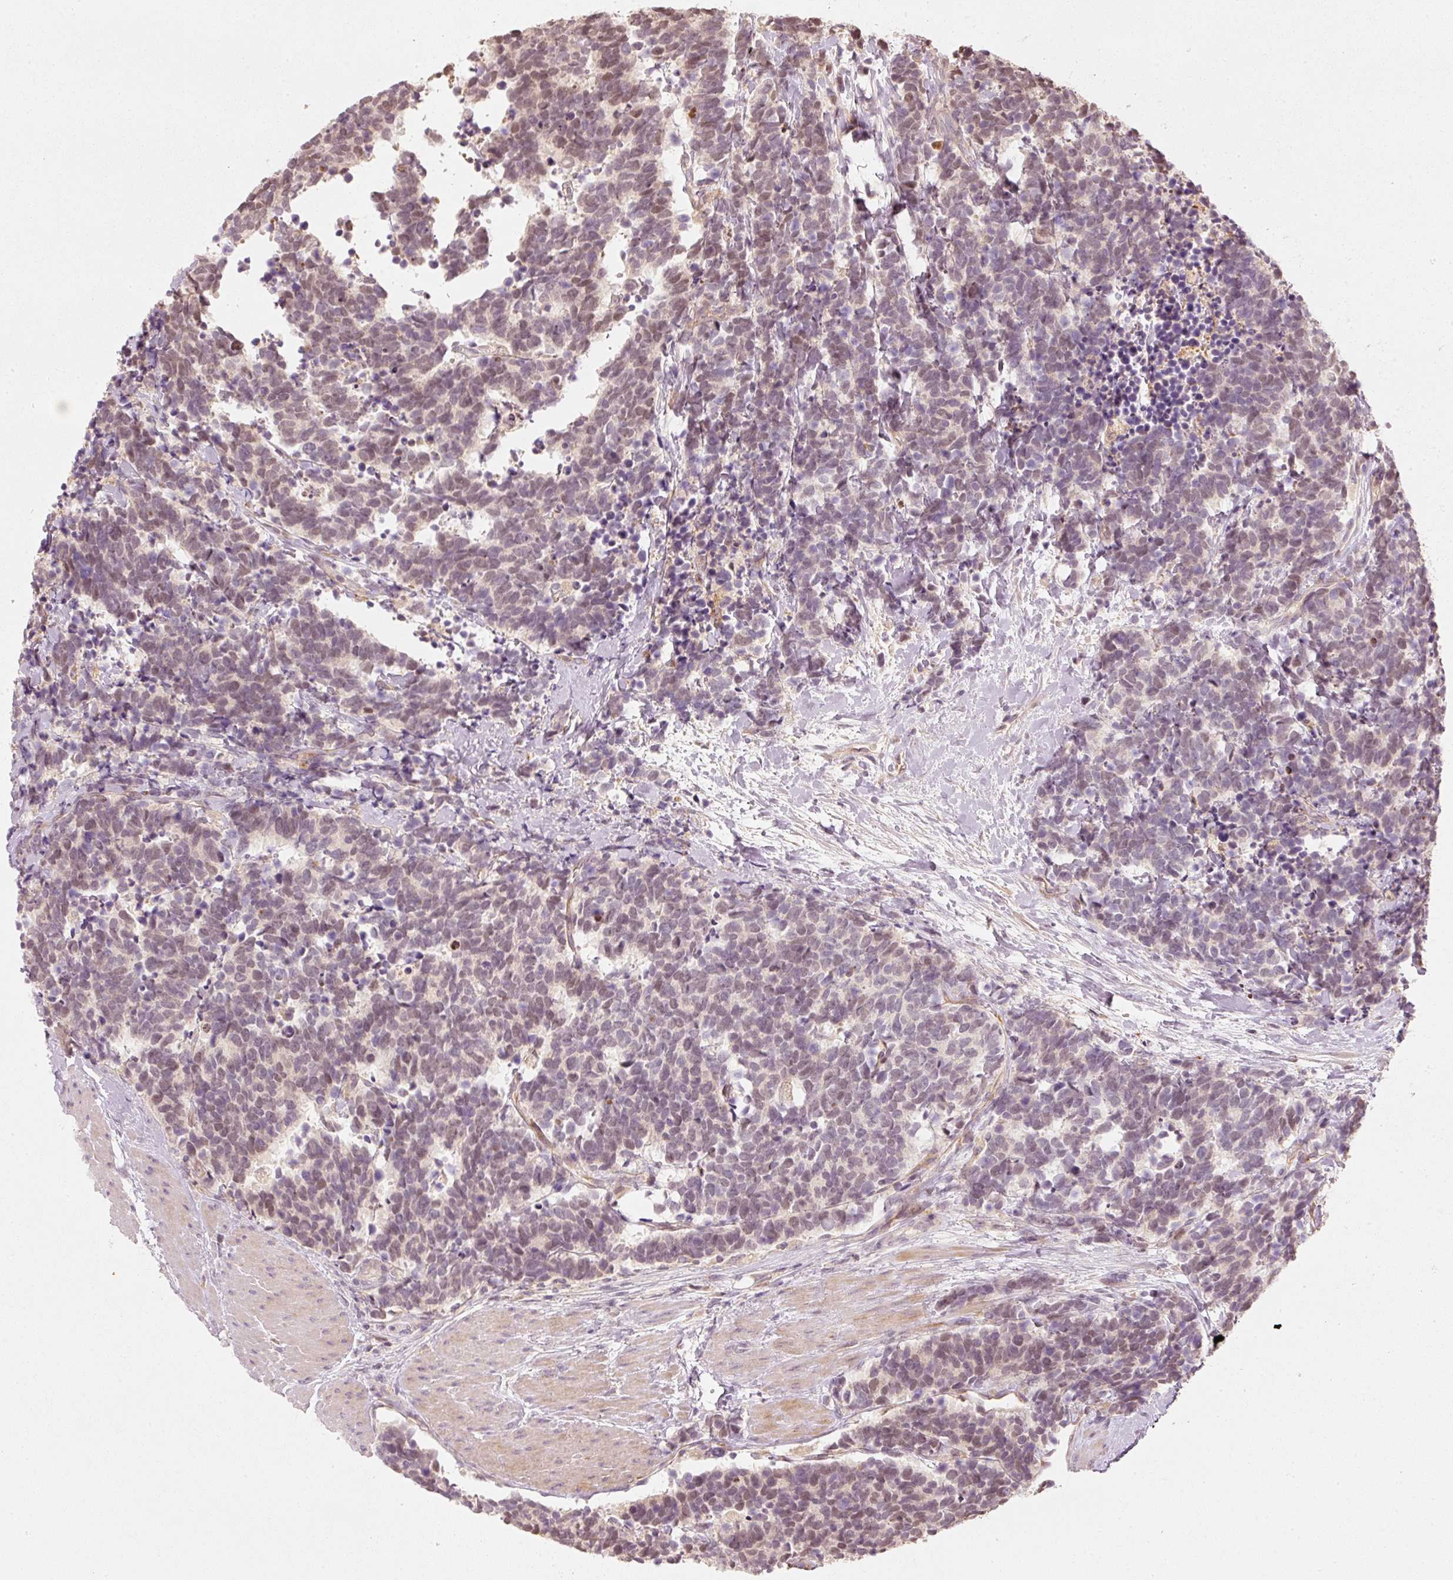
{"staining": {"intensity": "weak", "quantity": "25%-75%", "location": "nuclear"}, "tissue": "carcinoid", "cell_type": "Tumor cells", "image_type": "cancer", "snomed": [{"axis": "morphology", "description": "Carcinoma, NOS"}, {"axis": "morphology", "description": "Carcinoid, malignant, NOS"}, {"axis": "topography", "description": "Prostate"}], "caption": "The histopathology image demonstrates immunohistochemical staining of malignant carcinoid. There is weak nuclear positivity is appreciated in about 25%-75% of tumor cells. The staining was performed using DAB (3,3'-diaminobenzidine) to visualize the protein expression in brown, while the nuclei were stained in blue with hematoxylin (Magnification: 20x).", "gene": "TREX2", "patient": {"sex": "male", "age": 57}}